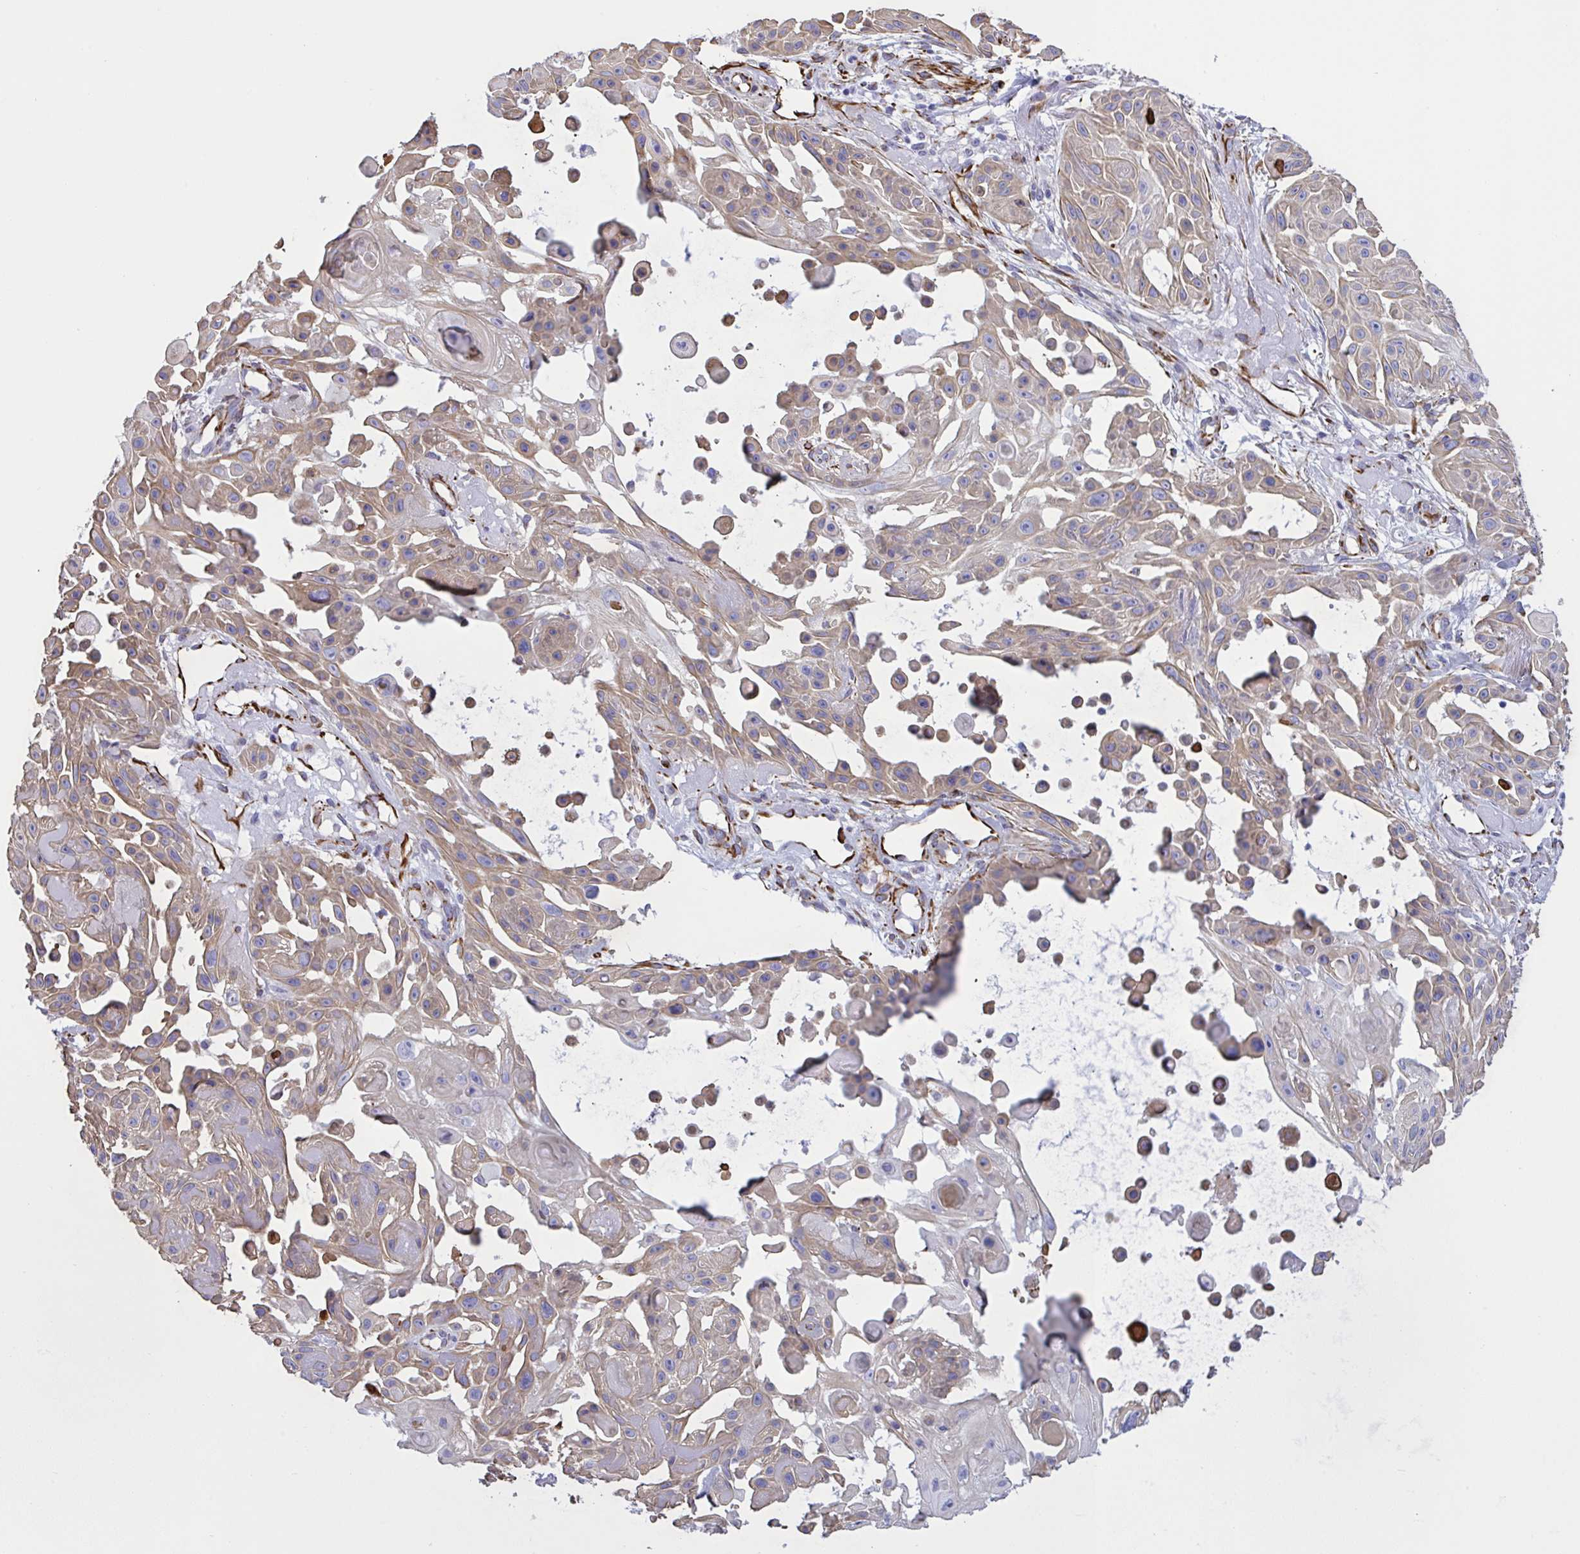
{"staining": {"intensity": "moderate", "quantity": ">75%", "location": "cytoplasmic/membranous"}, "tissue": "skin cancer", "cell_type": "Tumor cells", "image_type": "cancer", "snomed": [{"axis": "morphology", "description": "Squamous cell carcinoma, NOS"}, {"axis": "topography", "description": "Skin"}], "caption": "Immunohistochemical staining of skin cancer demonstrates moderate cytoplasmic/membranous protein staining in approximately >75% of tumor cells.", "gene": "SMAD5", "patient": {"sex": "male", "age": 91}}